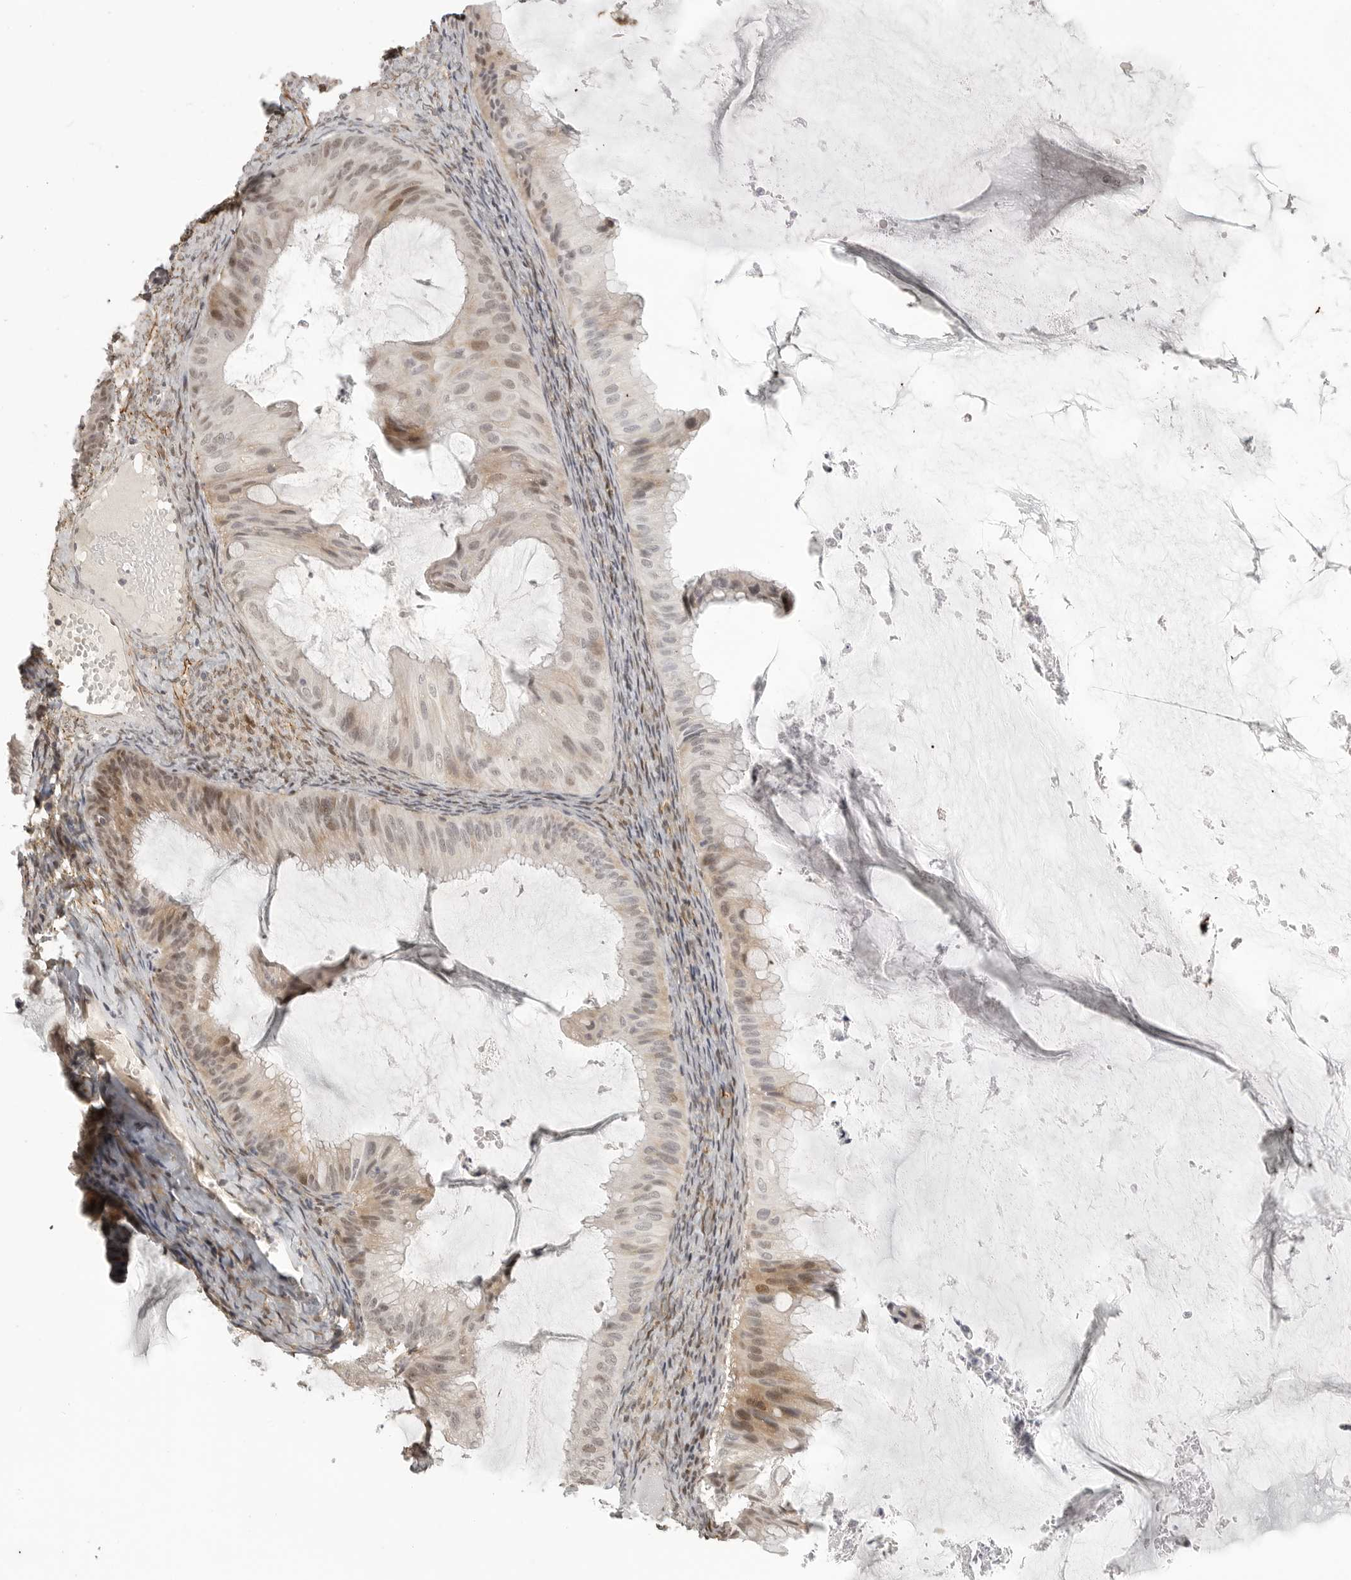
{"staining": {"intensity": "weak", "quantity": ">75%", "location": "nuclear"}, "tissue": "ovarian cancer", "cell_type": "Tumor cells", "image_type": "cancer", "snomed": [{"axis": "morphology", "description": "Cystadenocarcinoma, mucinous, NOS"}, {"axis": "topography", "description": "Ovary"}], "caption": "Tumor cells exhibit low levels of weak nuclear staining in about >75% of cells in ovarian cancer (mucinous cystadenocarcinoma). The staining was performed using DAB, with brown indicating positive protein expression. Nuclei are stained blue with hematoxylin.", "gene": "UROD", "patient": {"sex": "female", "age": 61}}